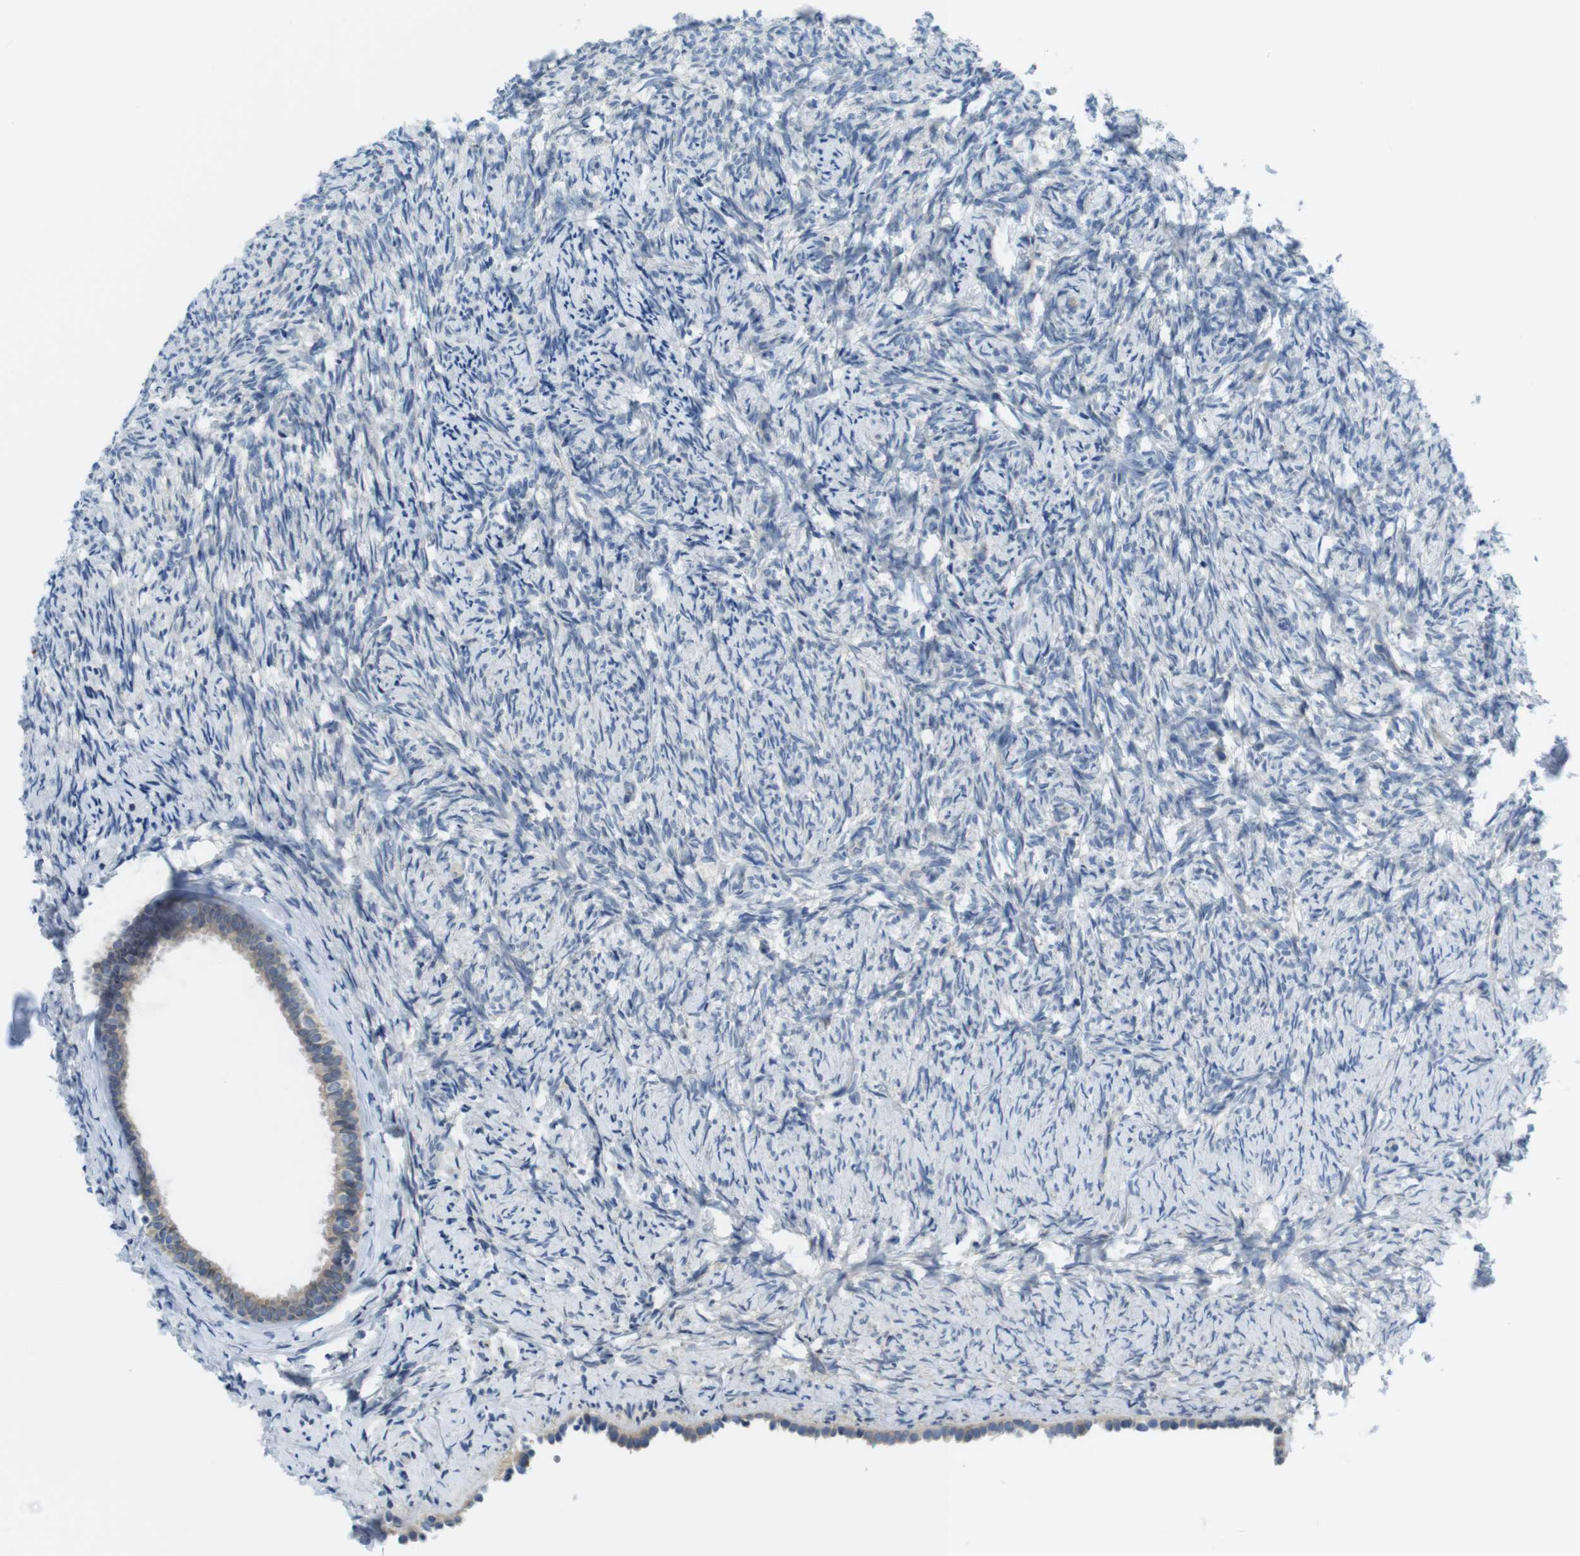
{"staining": {"intensity": "negative", "quantity": "none", "location": "none"}, "tissue": "ovary", "cell_type": "Ovarian stroma cells", "image_type": "normal", "snomed": [{"axis": "morphology", "description": "Normal tissue, NOS"}, {"axis": "topography", "description": "Ovary"}], "caption": "This is an immunohistochemistry (IHC) micrograph of normal ovary. There is no positivity in ovarian stroma cells.", "gene": "CLPTM1L", "patient": {"sex": "female", "age": 60}}